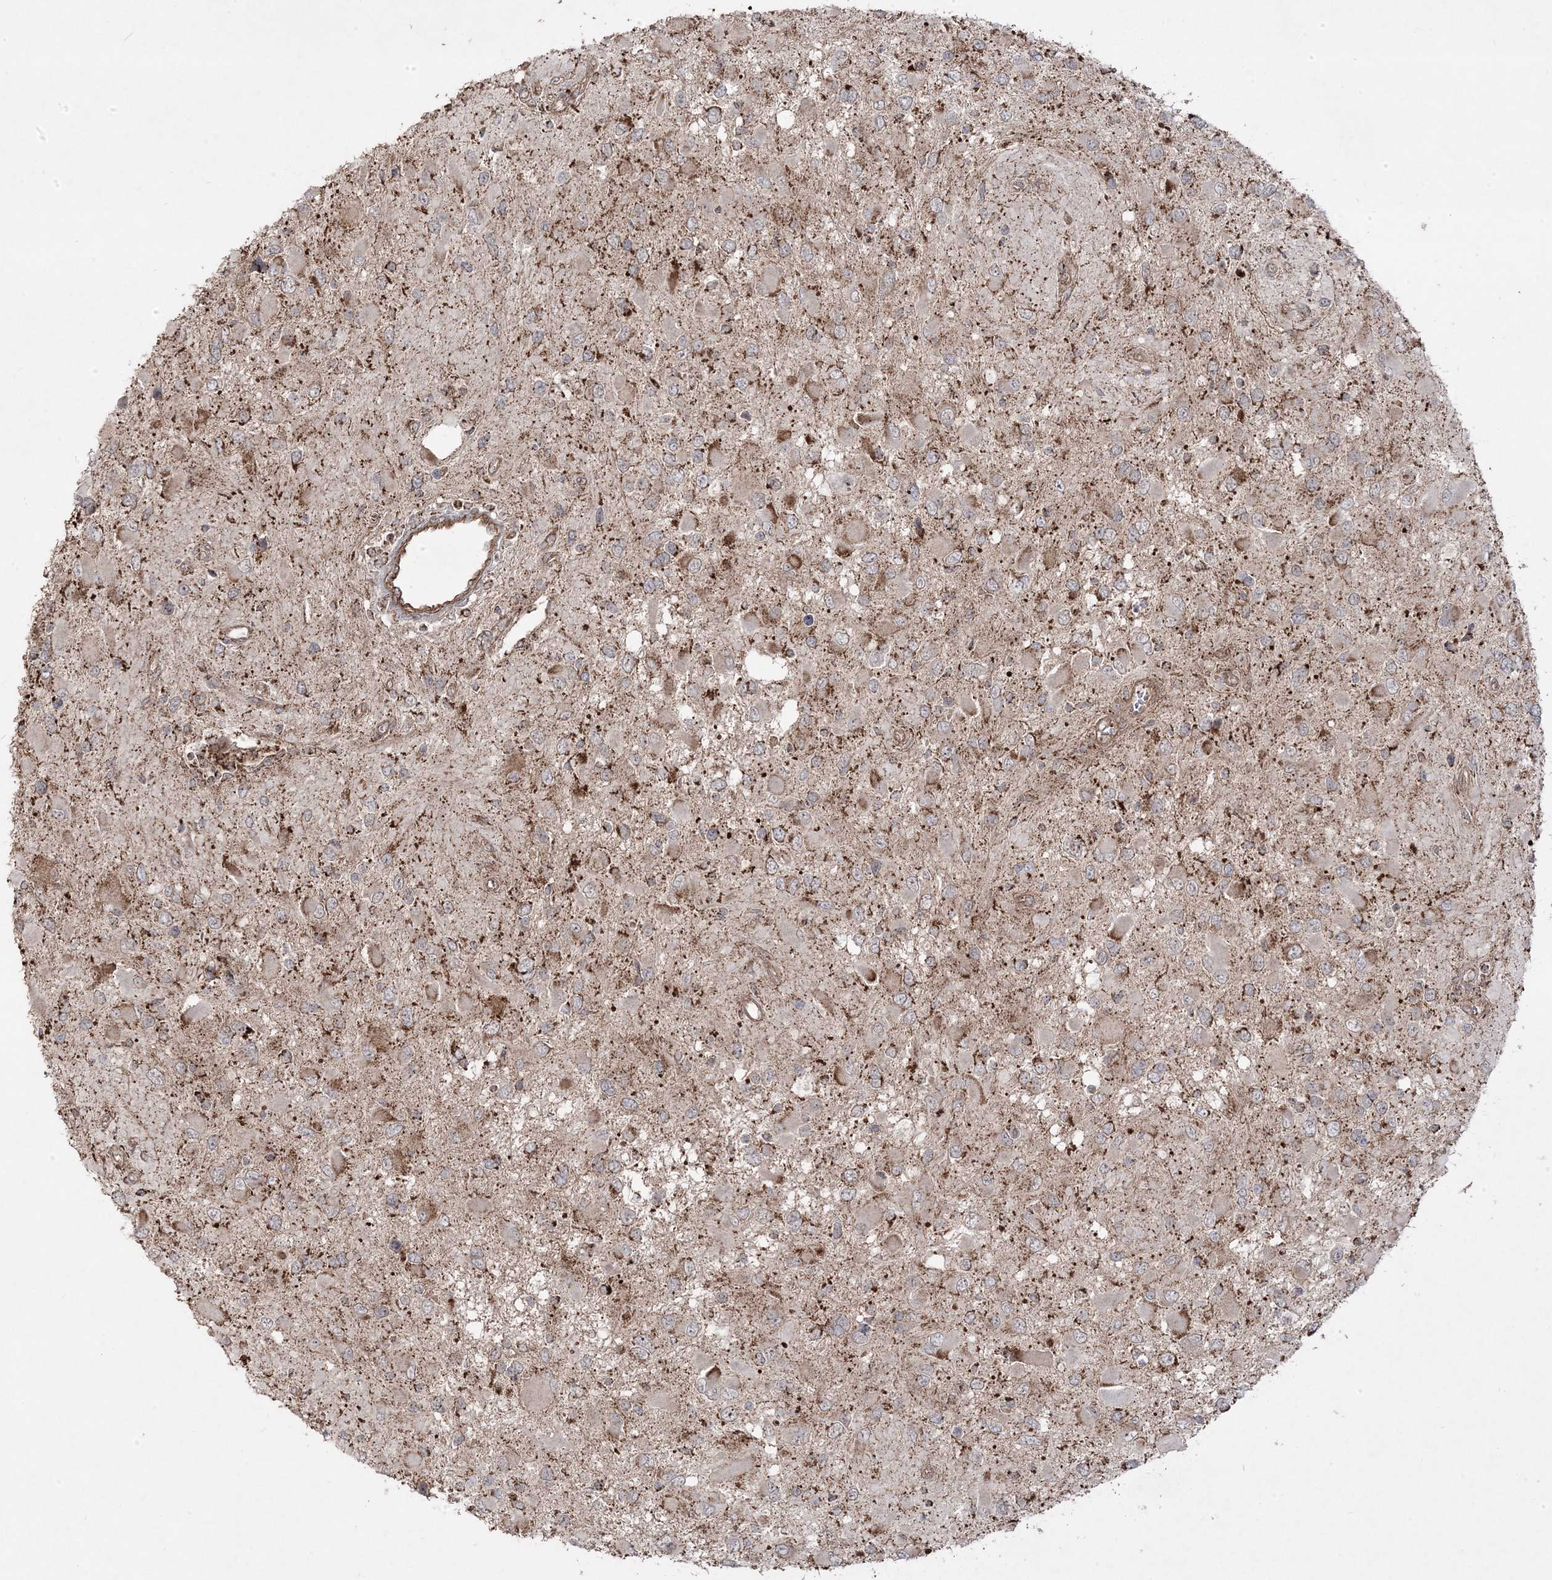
{"staining": {"intensity": "moderate", "quantity": "25%-75%", "location": "cytoplasmic/membranous"}, "tissue": "glioma", "cell_type": "Tumor cells", "image_type": "cancer", "snomed": [{"axis": "morphology", "description": "Glioma, malignant, High grade"}, {"axis": "topography", "description": "Brain"}], "caption": "There is medium levels of moderate cytoplasmic/membranous positivity in tumor cells of glioma, as demonstrated by immunohistochemical staining (brown color).", "gene": "CLUAP1", "patient": {"sex": "male", "age": 53}}